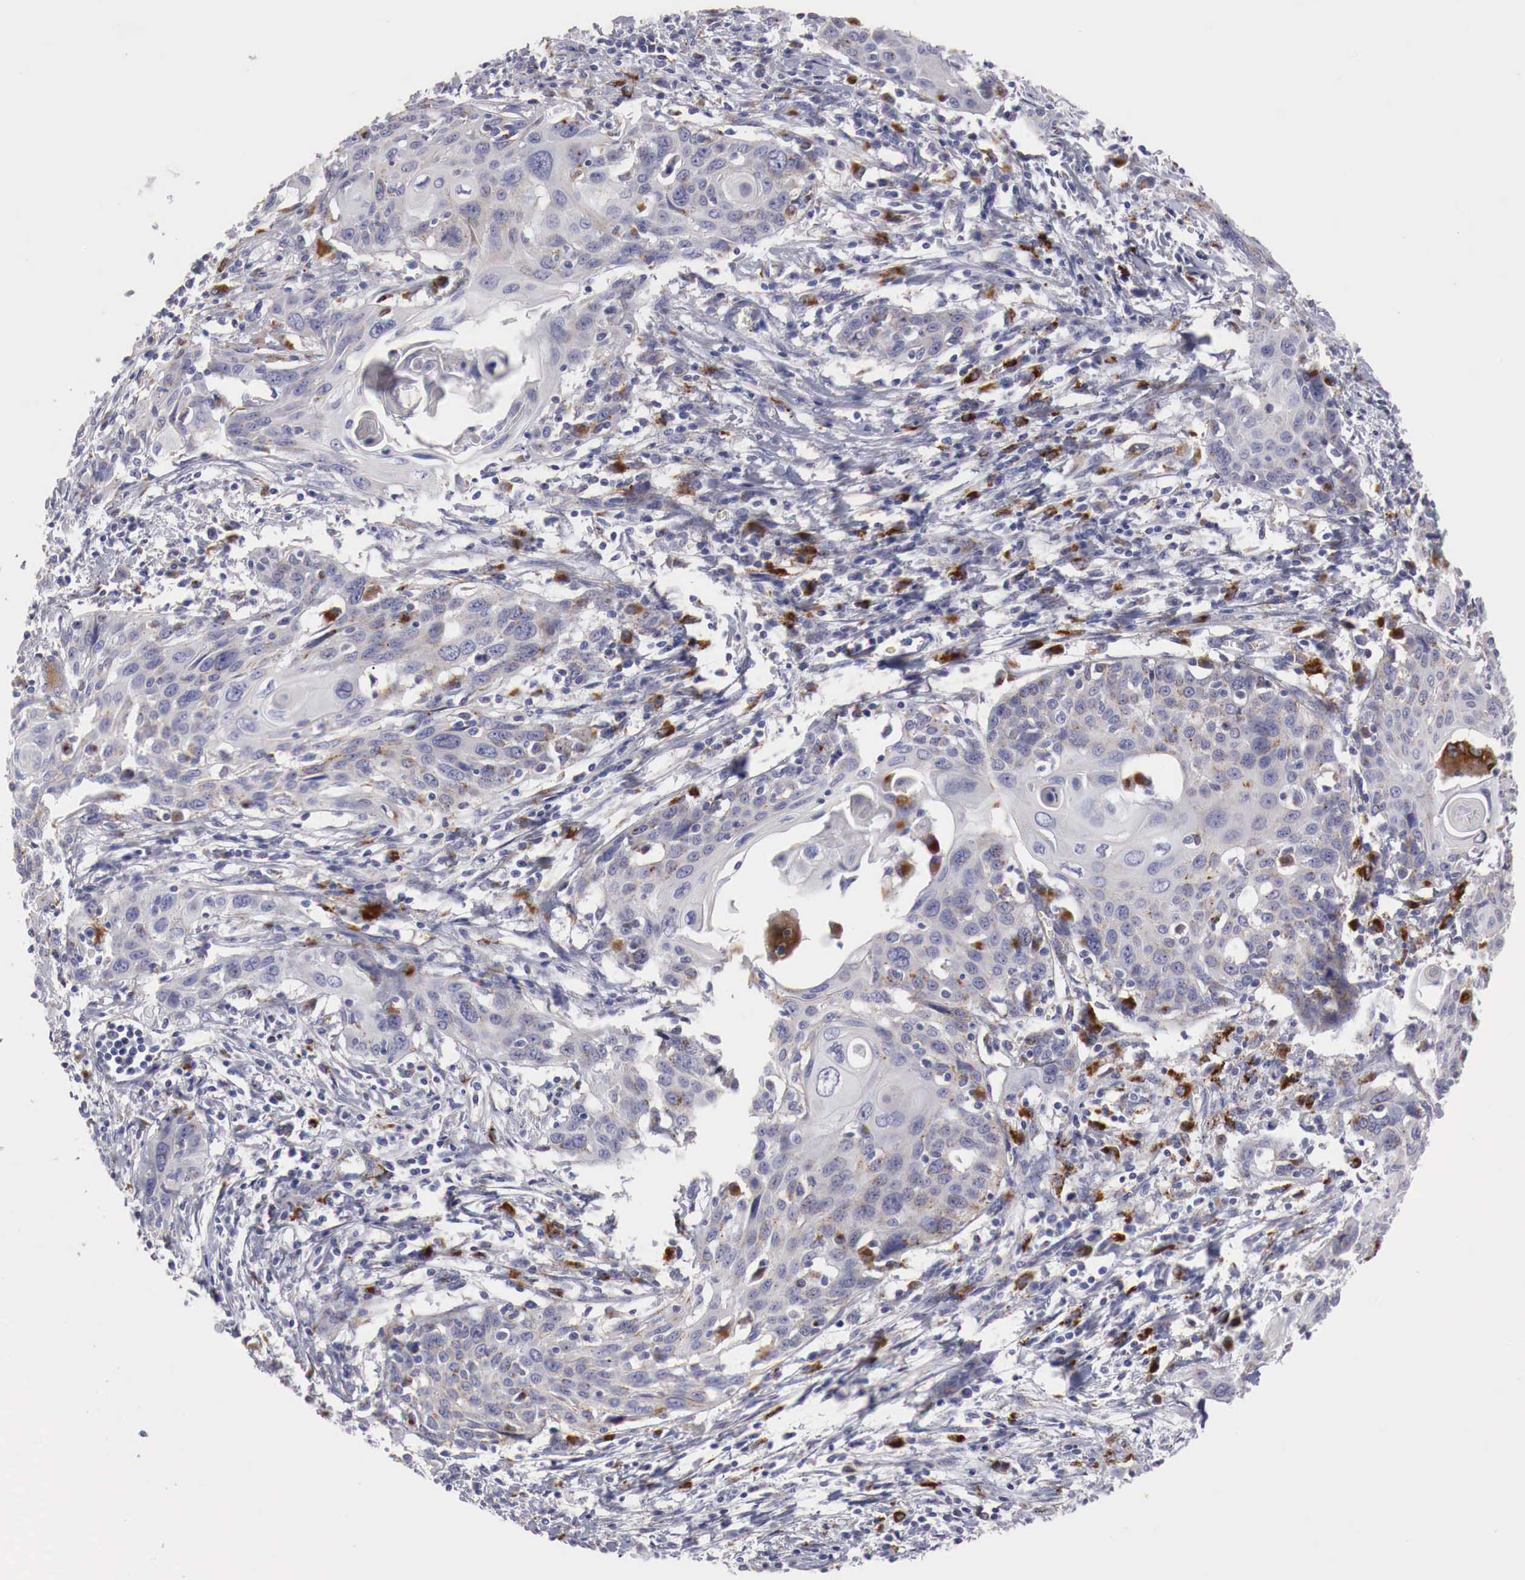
{"staining": {"intensity": "moderate", "quantity": "<25%", "location": "cytoplasmic/membranous"}, "tissue": "cervical cancer", "cell_type": "Tumor cells", "image_type": "cancer", "snomed": [{"axis": "morphology", "description": "Squamous cell carcinoma, NOS"}, {"axis": "topography", "description": "Cervix"}], "caption": "A histopathology image showing moderate cytoplasmic/membranous expression in approximately <25% of tumor cells in cervical cancer, as visualized by brown immunohistochemical staining.", "gene": "GLA", "patient": {"sex": "female", "age": 54}}